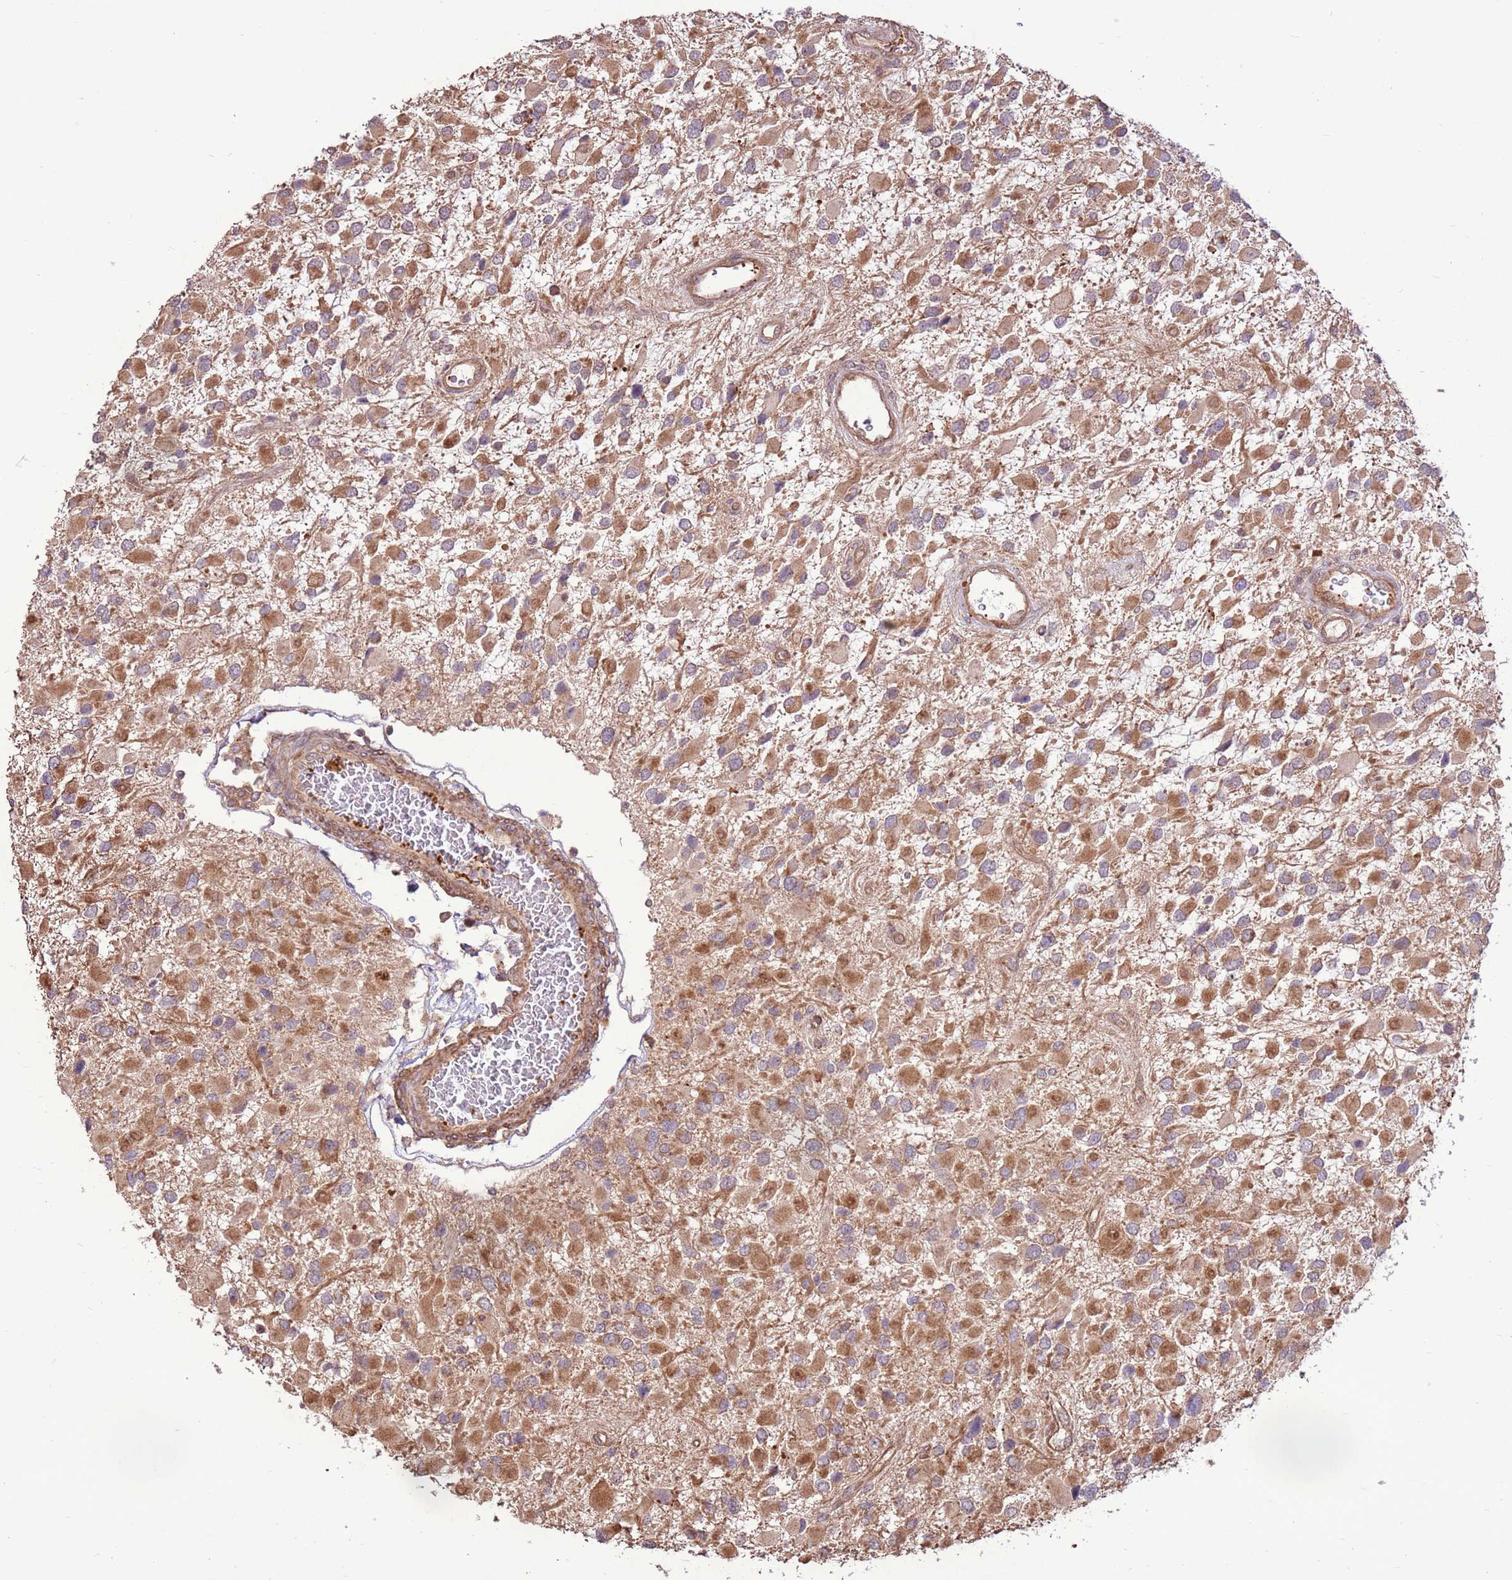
{"staining": {"intensity": "moderate", "quantity": ">75%", "location": "cytoplasmic/membranous,nuclear"}, "tissue": "glioma", "cell_type": "Tumor cells", "image_type": "cancer", "snomed": [{"axis": "morphology", "description": "Glioma, malignant, High grade"}, {"axis": "topography", "description": "Brain"}], "caption": "Immunohistochemistry (IHC) of glioma shows medium levels of moderate cytoplasmic/membranous and nuclear staining in approximately >75% of tumor cells. (DAB (3,3'-diaminobenzidine) IHC, brown staining for protein, blue staining for nuclei).", "gene": "CCDC112", "patient": {"sex": "male", "age": 53}}